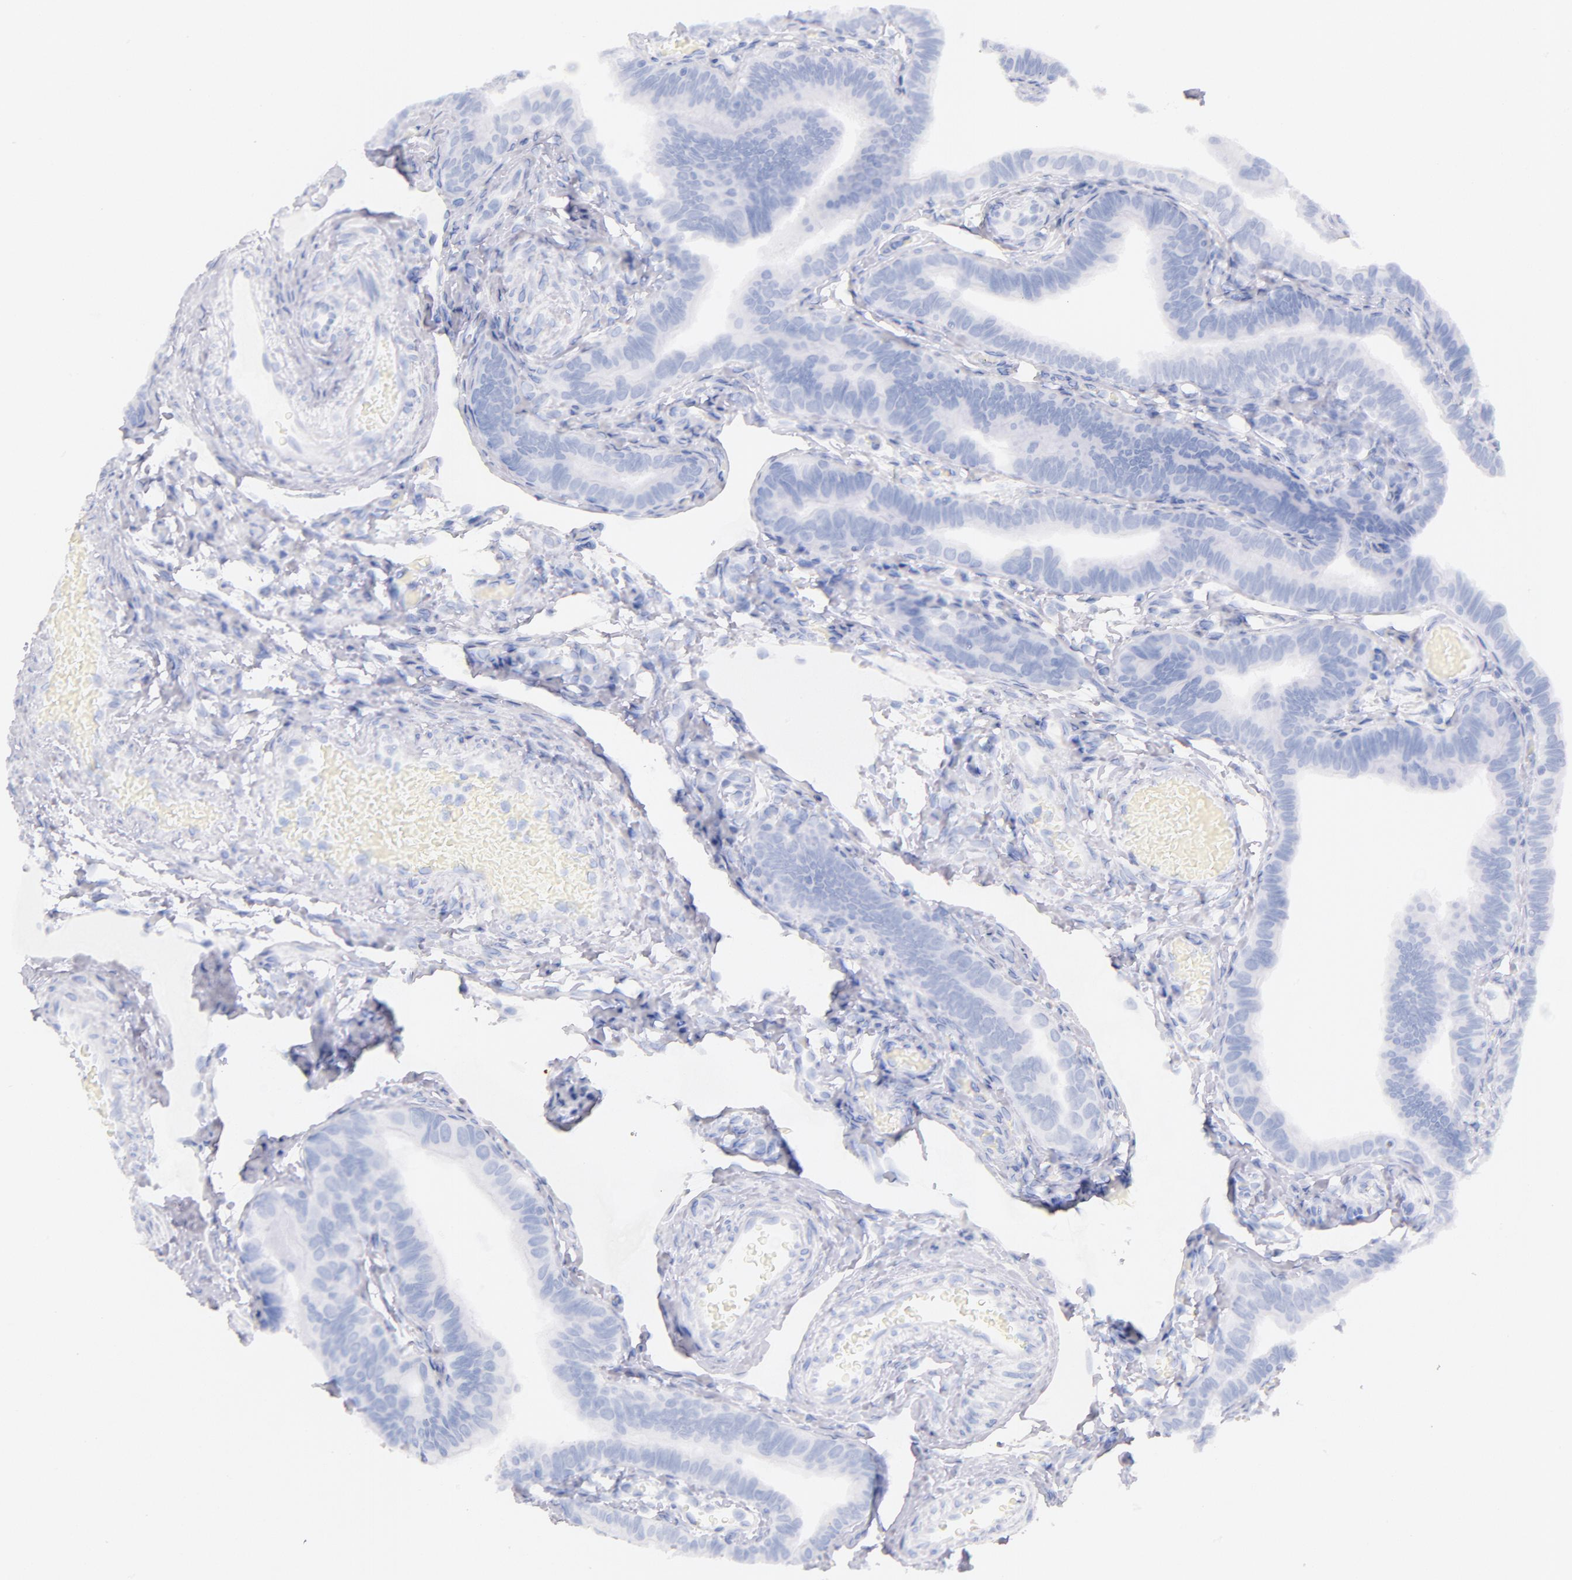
{"staining": {"intensity": "negative", "quantity": "none", "location": "none"}, "tissue": "fallopian tube", "cell_type": "Glandular cells", "image_type": "normal", "snomed": [{"axis": "morphology", "description": "Normal tissue, NOS"}, {"axis": "topography", "description": "Vagina"}, {"axis": "topography", "description": "Fallopian tube"}], "caption": "Immunohistochemical staining of normal human fallopian tube displays no significant expression in glandular cells.", "gene": "CD44", "patient": {"sex": "female", "age": 38}}